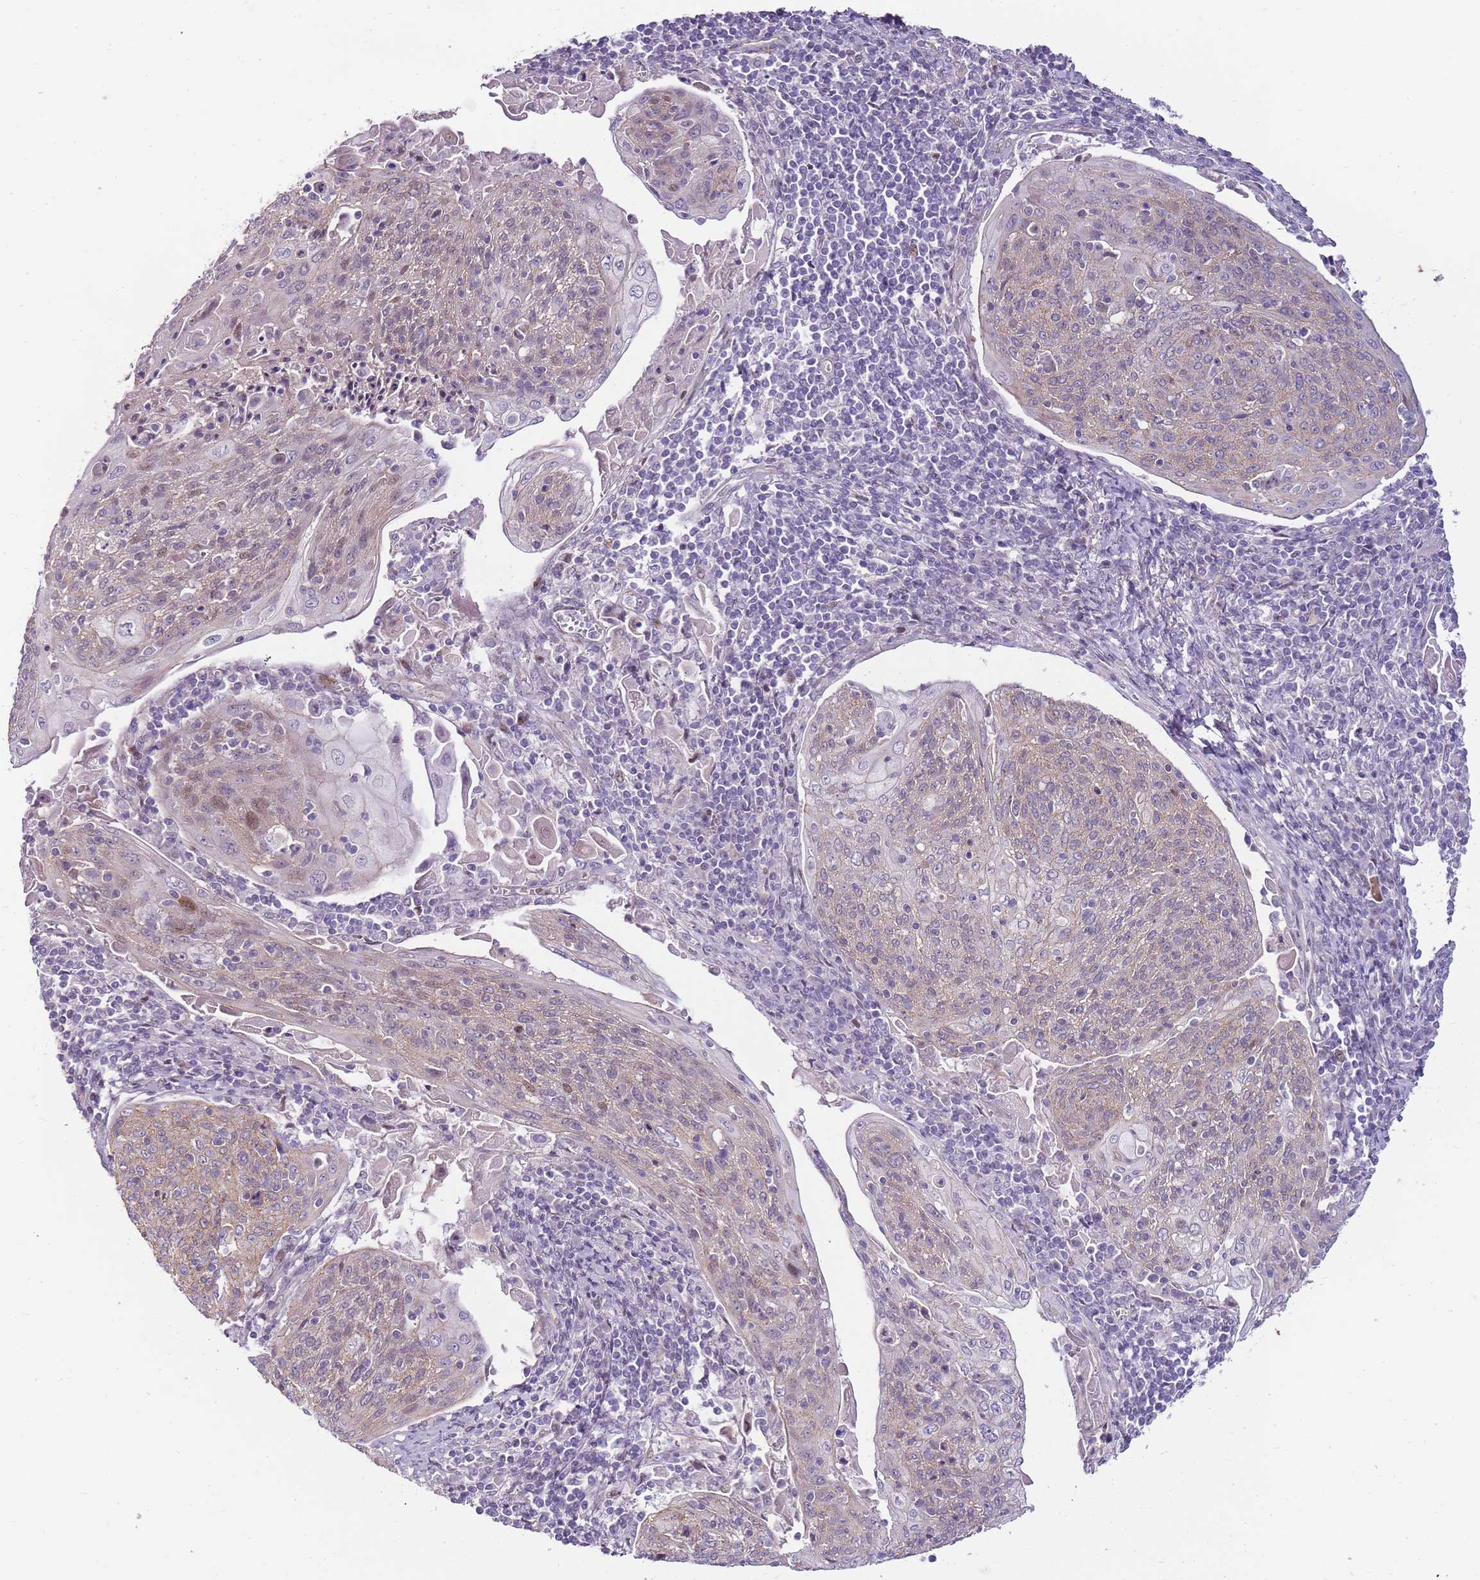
{"staining": {"intensity": "weak", "quantity": "<25%", "location": "cytoplasmic/membranous"}, "tissue": "cervical cancer", "cell_type": "Tumor cells", "image_type": "cancer", "snomed": [{"axis": "morphology", "description": "Squamous cell carcinoma, NOS"}, {"axis": "topography", "description": "Cervix"}], "caption": "DAB (3,3'-diaminobenzidine) immunohistochemical staining of cervical squamous cell carcinoma reveals no significant positivity in tumor cells.", "gene": "CLBA1", "patient": {"sex": "female", "age": 67}}